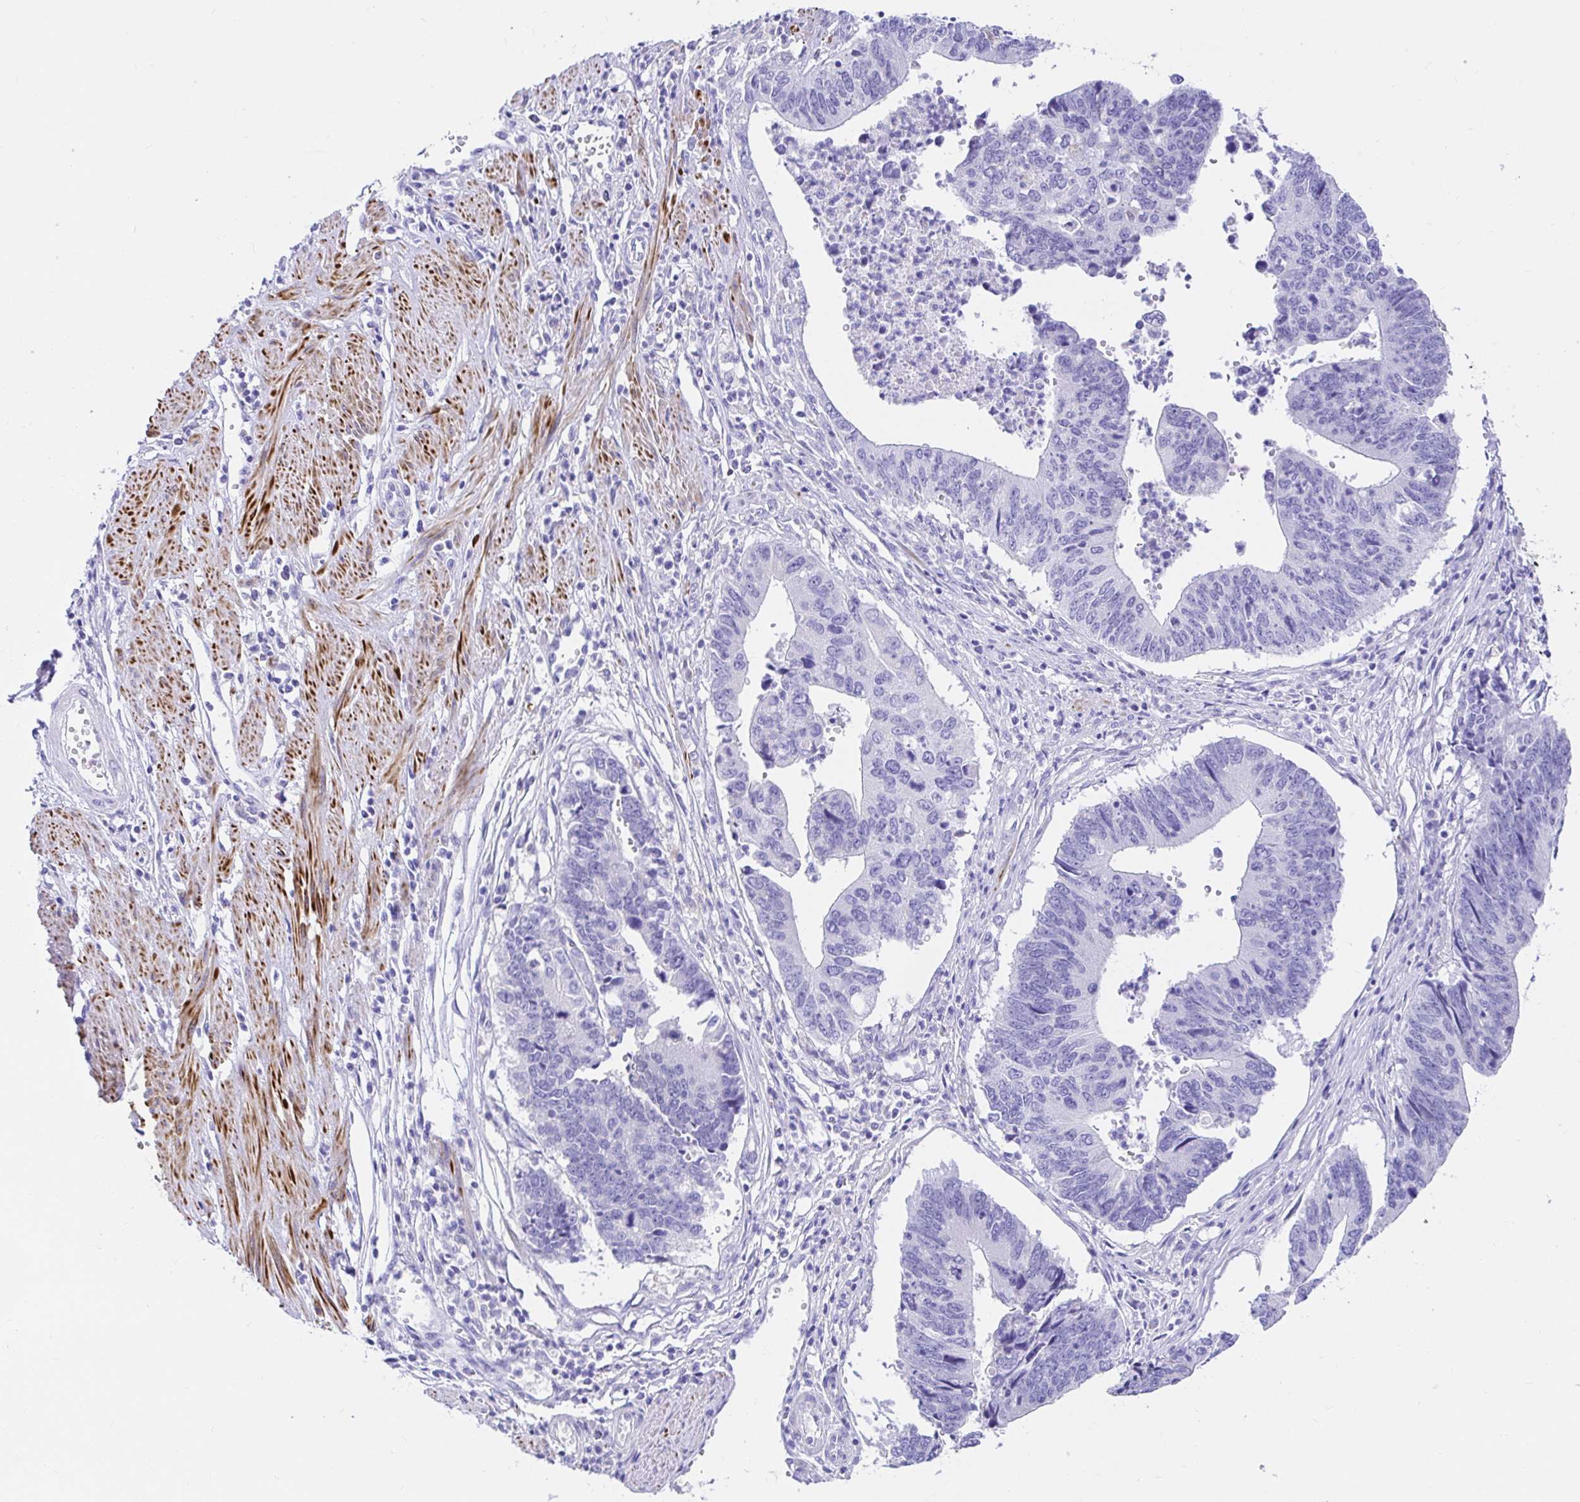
{"staining": {"intensity": "negative", "quantity": "none", "location": "none"}, "tissue": "stomach cancer", "cell_type": "Tumor cells", "image_type": "cancer", "snomed": [{"axis": "morphology", "description": "Adenocarcinoma, NOS"}, {"axis": "topography", "description": "Stomach"}], "caption": "Immunohistochemistry of human stomach cancer (adenocarcinoma) reveals no positivity in tumor cells. (Immunohistochemistry (ihc), brightfield microscopy, high magnification).", "gene": "BACE2", "patient": {"sex": "male", "age": 59}}